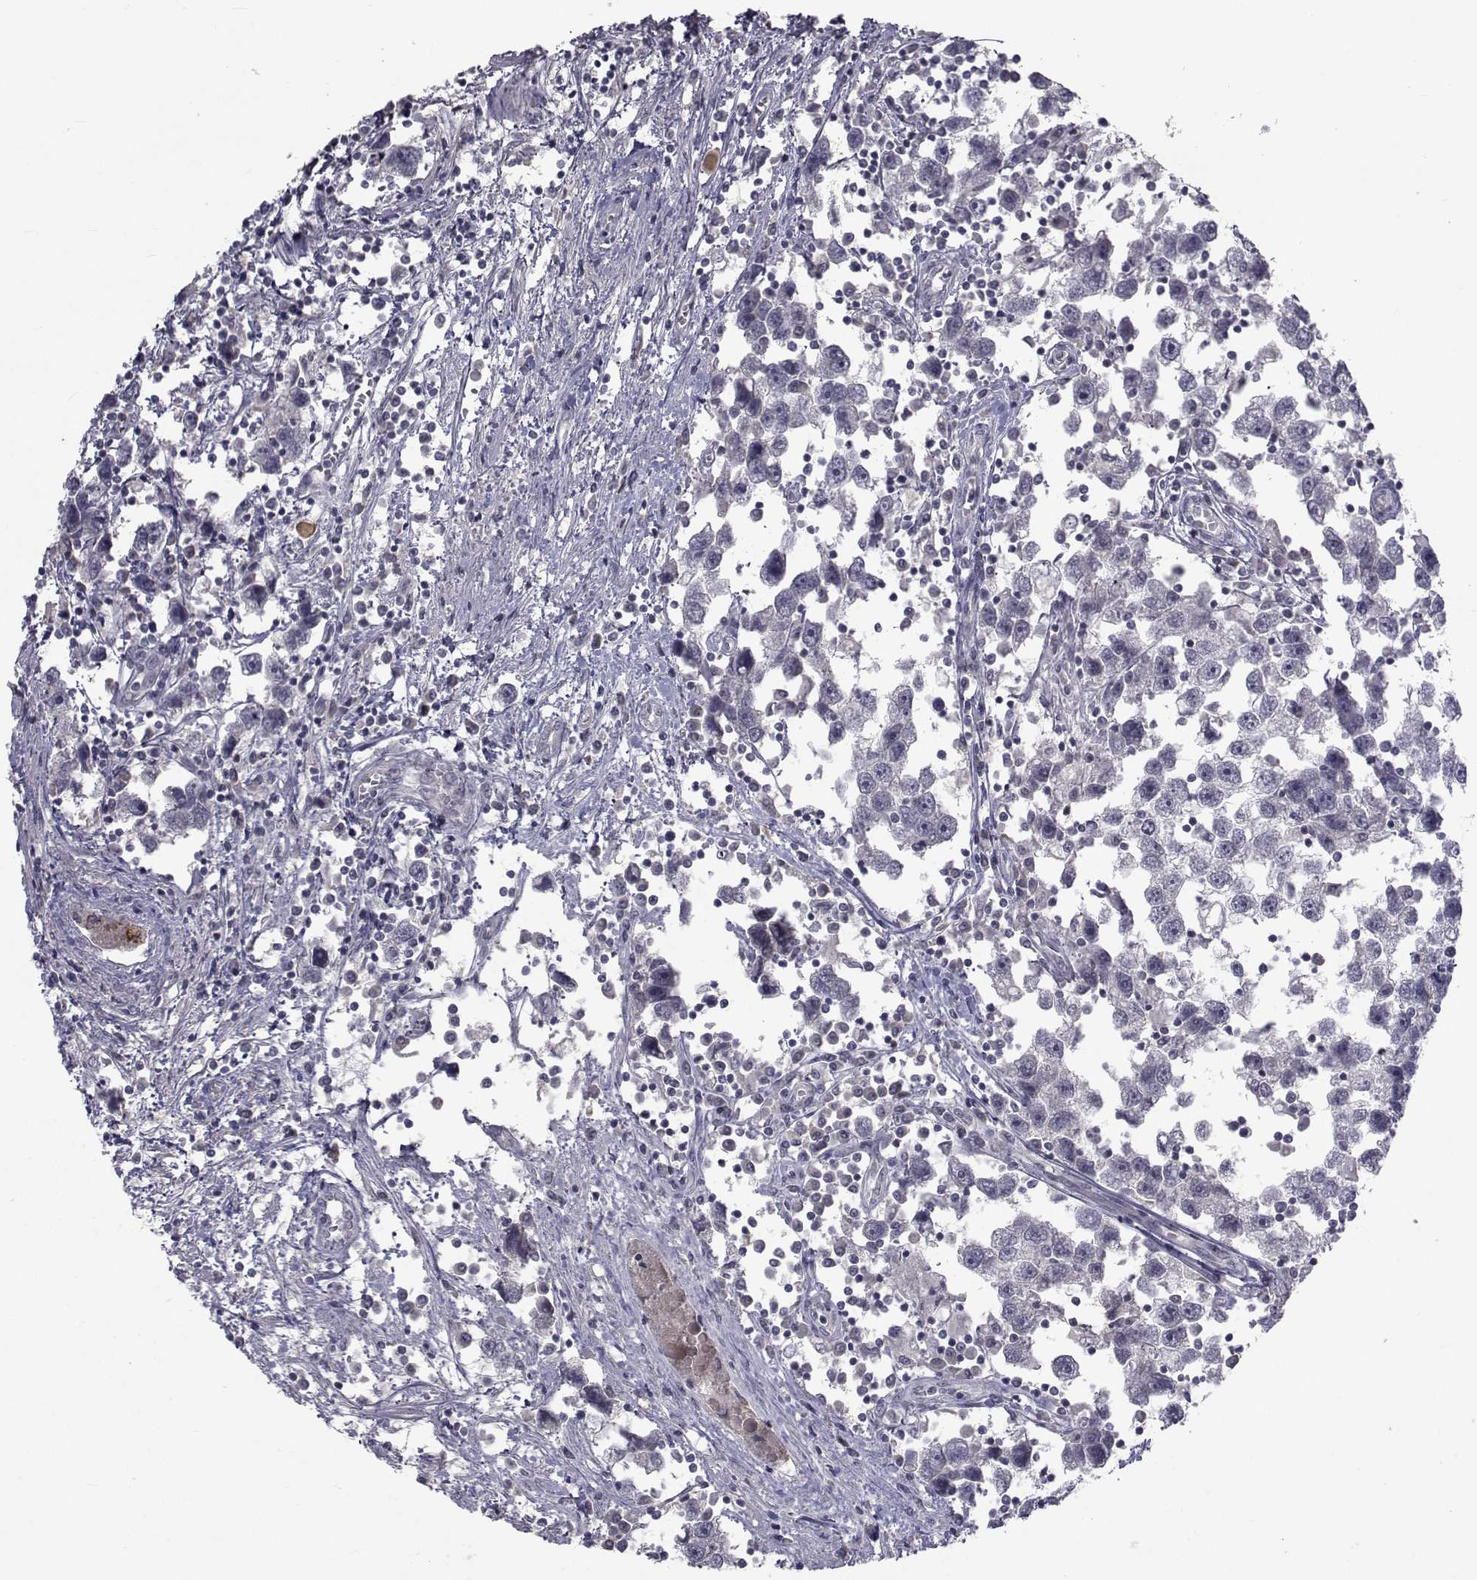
{"staining": {"intensity": "negative", "quantity": "none", "location": "none"}, "tissue": "testis cancer", "cell_type": "Tumor cells", "image_type": "cancer", "snomed": [{"axis": "morphology", "description": "Seminoma, NOS"}, {"axis": "topography", "description": "Testis"}], "caption": "Tumor cells are negative for brown protein staining in testis seminoma.", "gene": "FDXR", "patient": {"sex": "male", "age": 30}}